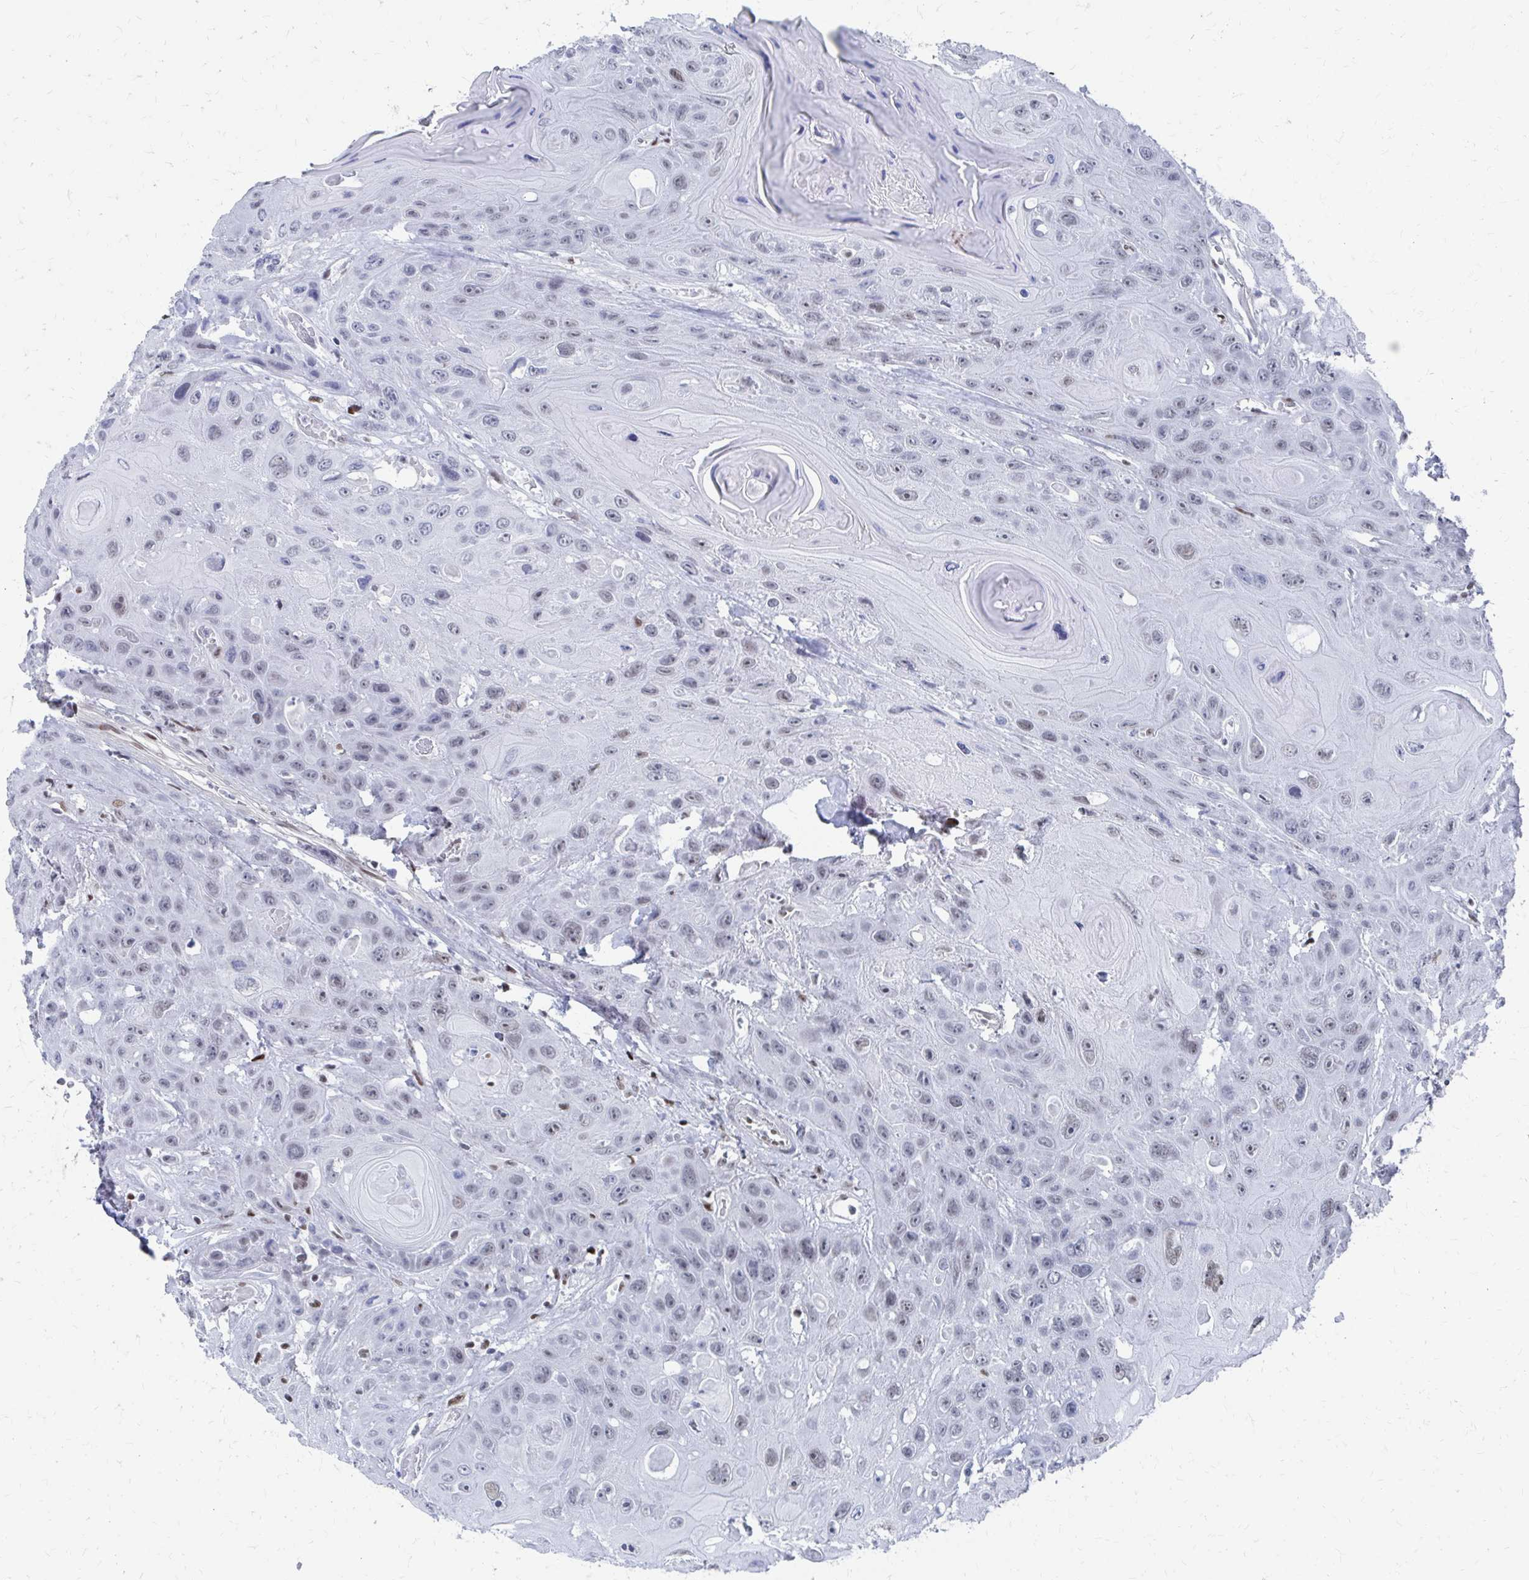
{"staining": {"intensity": "weak", "quantity": "<25%", "location": "nuclear"}, "tissue": "head and neck cancer", "cell_type": "Tumor cells", "image_type": "cancer", "snomed": [{"axis": "morphology", "description": "Squamous cell carcinoma, NOS"}, {"axis": "topography", "description": "Head-Neck"}], "caption": "Immunohistochemistry image of neoplastic tissue: human head and neck cancer (squamous cell carcinoma) stained with DAB reveals no significant protein staining in tumor cells.", "gene": "CDIN1", "patient": {"sex": "female", "age": 59}}